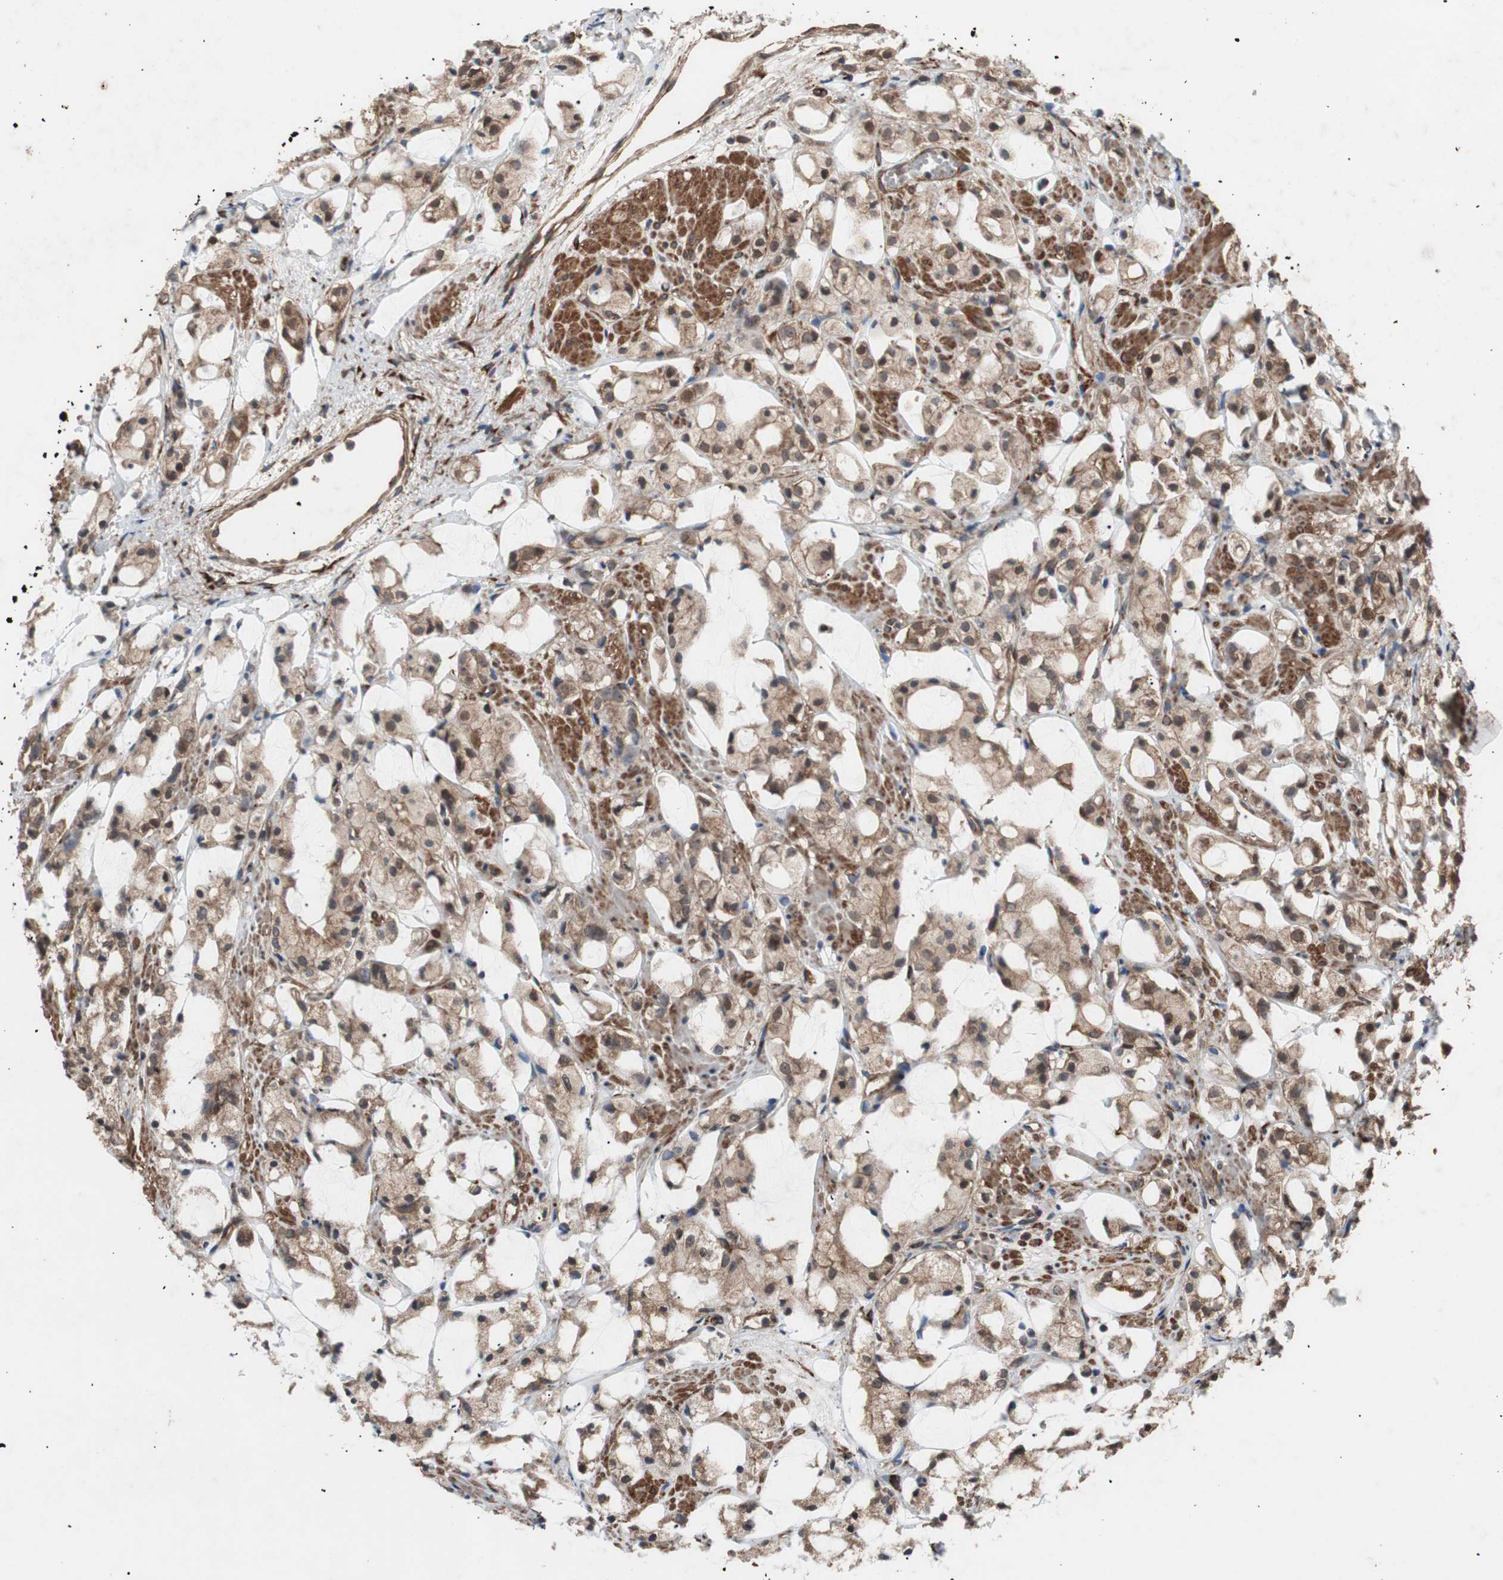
{"staining": {"intensity": "moderate", "quantity": ">75%", "location": "cytoplasmic/membranous"}, "tissue": "prostate cancer", "cell_type": "Tumor cells", "image_type": "cancer", "snomed": [{"axis": "morphology", "description": "Adenocarcinoma, High grade"}, {"axis": "topography", "description": "Prostate"}], "caption": "Tumor cells display moderate cytoplasmic/membranous expression in approximately >75% of cells in adenocarcinoma (high-grade) (prostate). Using DAB (3,3'-diaminobenzidine) (brown) and hematoxylin (blue) stains, captured at high magnification using brightfield microscopy.", "gene": "LZTS1", "patient": {"sex": "male", "age": 85}}